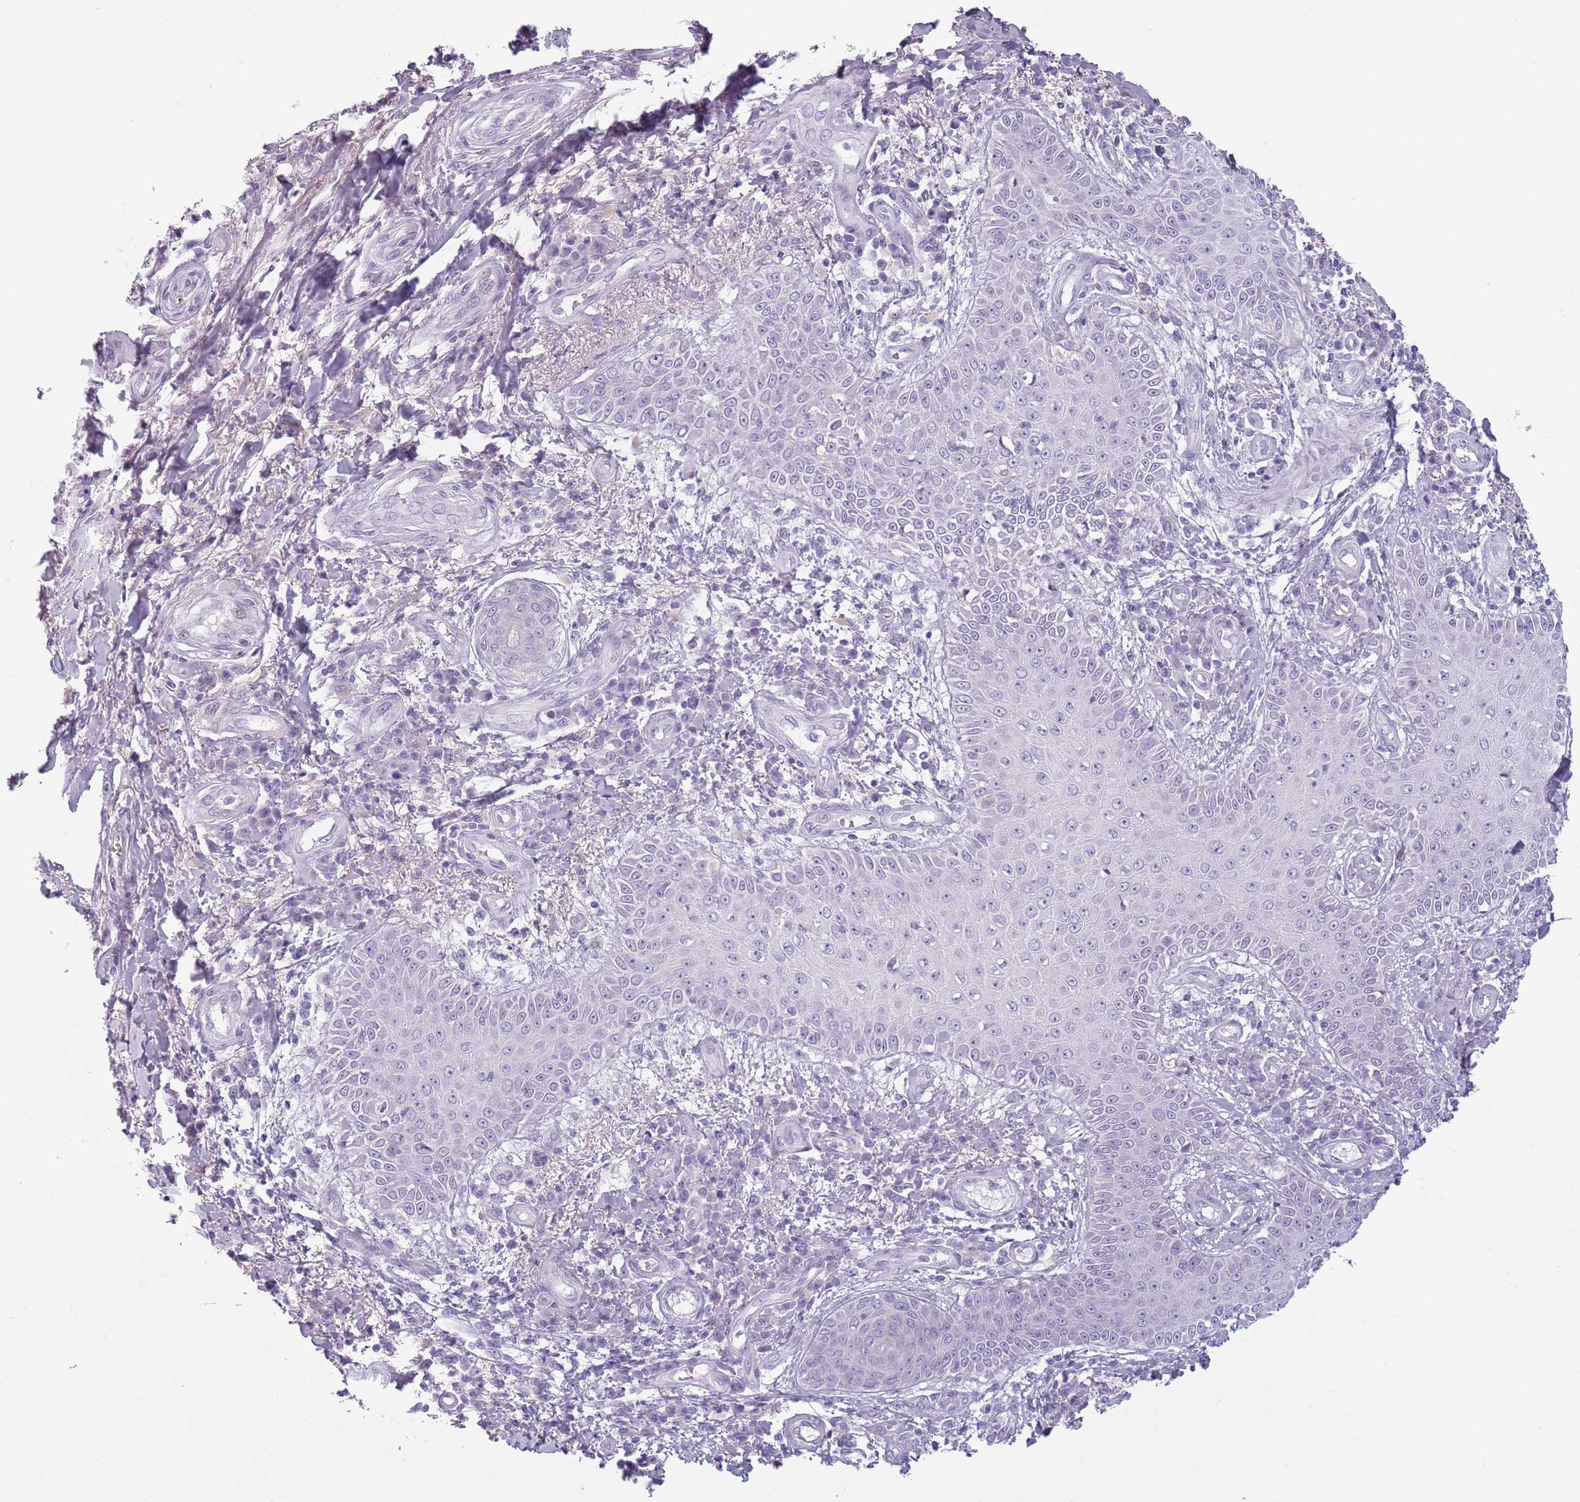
{"staining": {"intensity": "negative", "quantity": "none", "location": "none"}, "tissue": "skin cancer", "cell_type": "Tumor cells", "image_type": "cancer", "snomed": [{"axis": "morphology", "description": "Squamous cell carcinoma, NOS"}, {"axis": "topography", "description": "Skin"}], "caption": "Immunohistochemistry histopathology image of neoplastic tissue: skin squamous cell carcinoma stained with DAB (3,3'-diaminobenzidine) exhibits no significant protein positivity in tumor cells.", "gene": "MEGF8", "patient": {"sex": "male", "age": 70}}